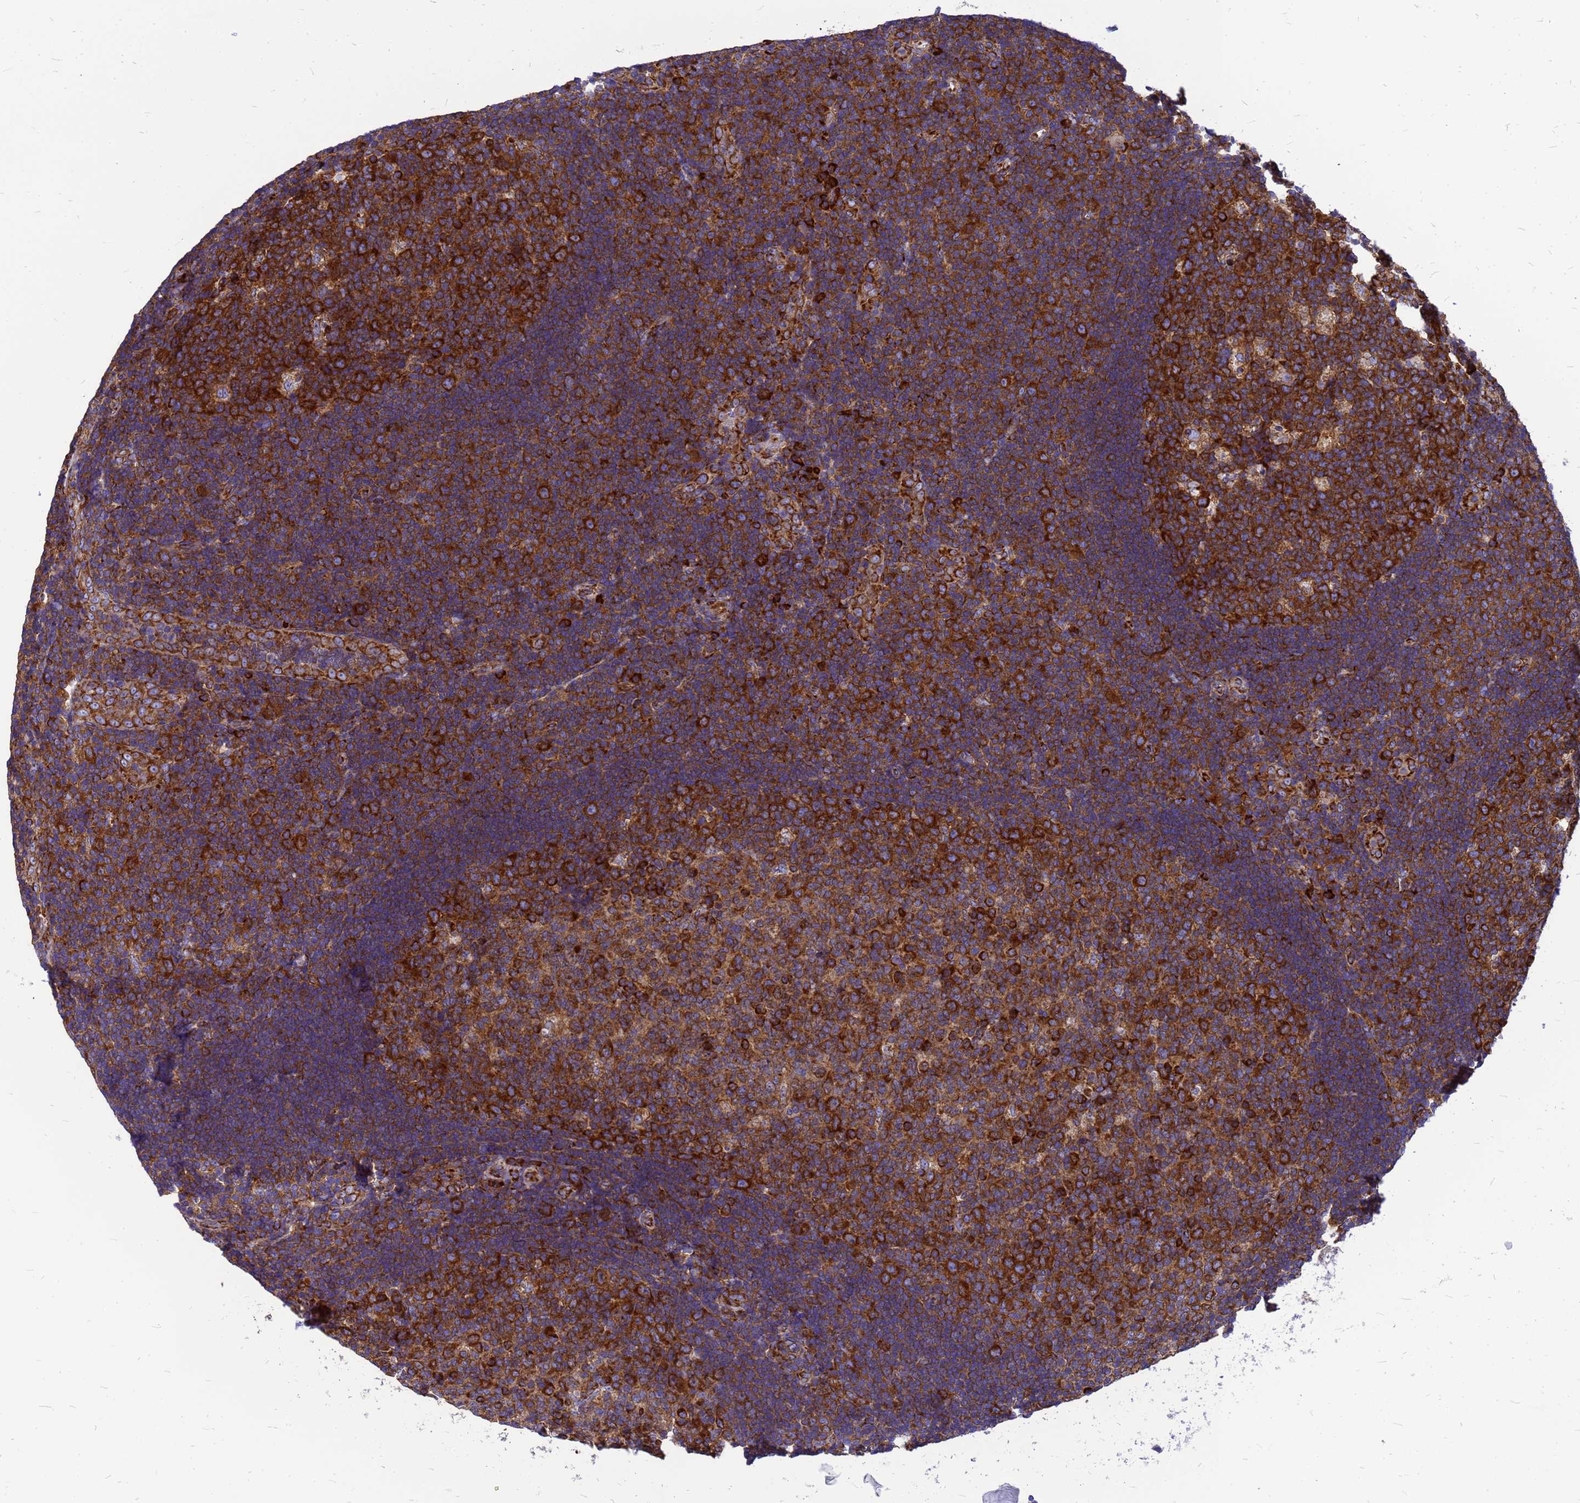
{"staining": {"intensity": "strong", "quantity": ">75%", "location": "cytoplasmic/membranous"}, "tissue": "tonsil", "cell_type": "Germinal center cells", "image_type": "normal", "snomed": [{"axis": "morphology", "description": "Normal tissue, NOS"}, {"axis": "topography", "description": "Tonsil"}], "caption": "Tonsil stained with DAB (3,3'-diaminobenzidine) IHC reveals high levels of strong cytoplasmic/membranous expression in about >75% of germinal center cells.", "gene": "EEF1D", "patient": {"sex": "male", "age": 17}}